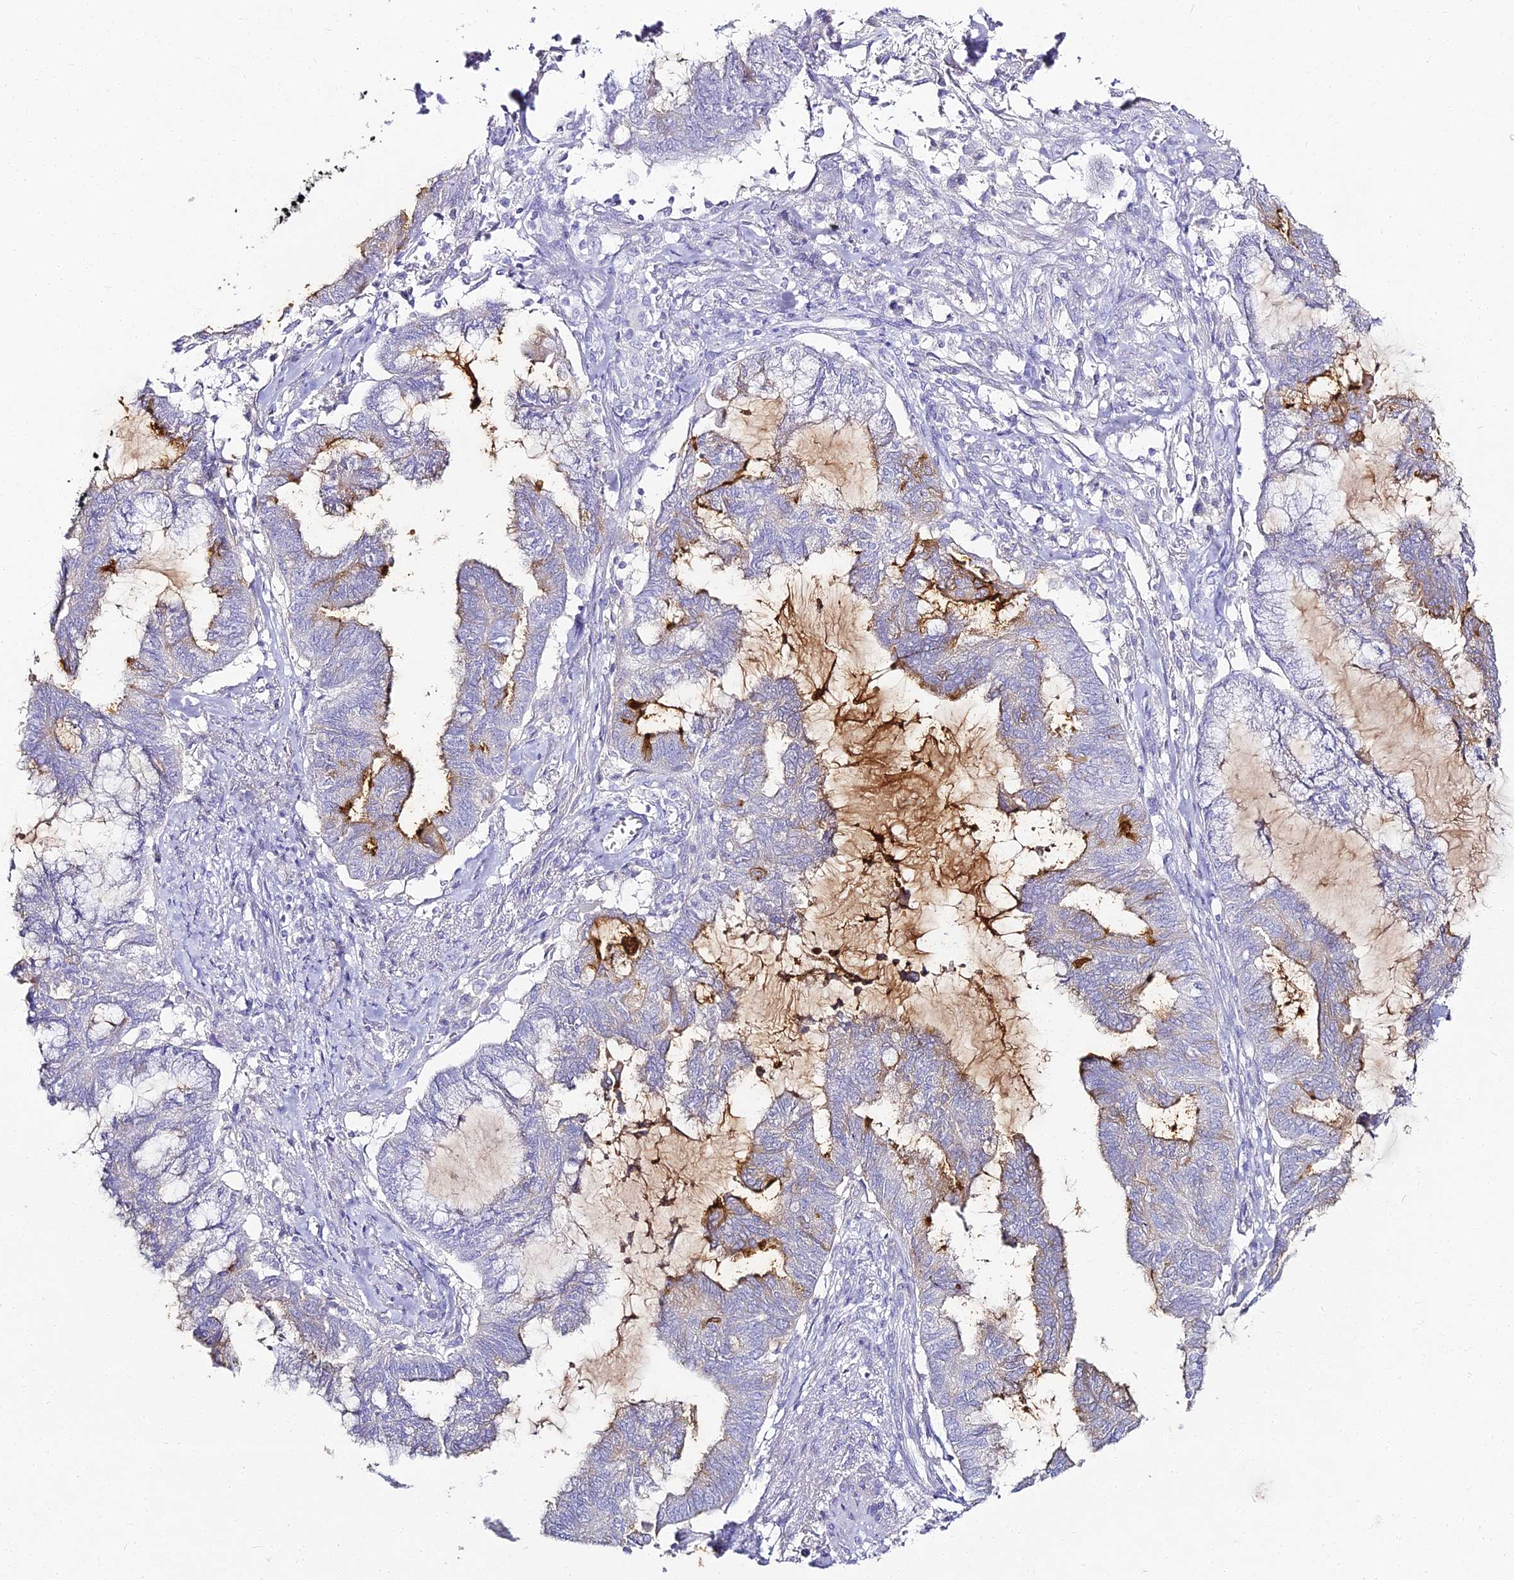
{"staining": {"intensity": "moderate", "quantity": "<25%", "location": "cytoplasmic/membranous"}, "tissue": "endometrial cancer", "cell_type": "Tumor cells", "image_type": "cancer", "snomed": [{"axis": "morphology", "description": "Adenocarcinoma, NOS"}, {"axis": "topography", "description": "Endometrium"}], "caption": "About <25% of tumor cells in adenocarcinoma (endometrial) show moderate cytoplasmic/membranous protein positivity as visualized by brown immunohistochemical staining.", "gene": "ALPG", "patient": {"sex": "female", "age": 86}}